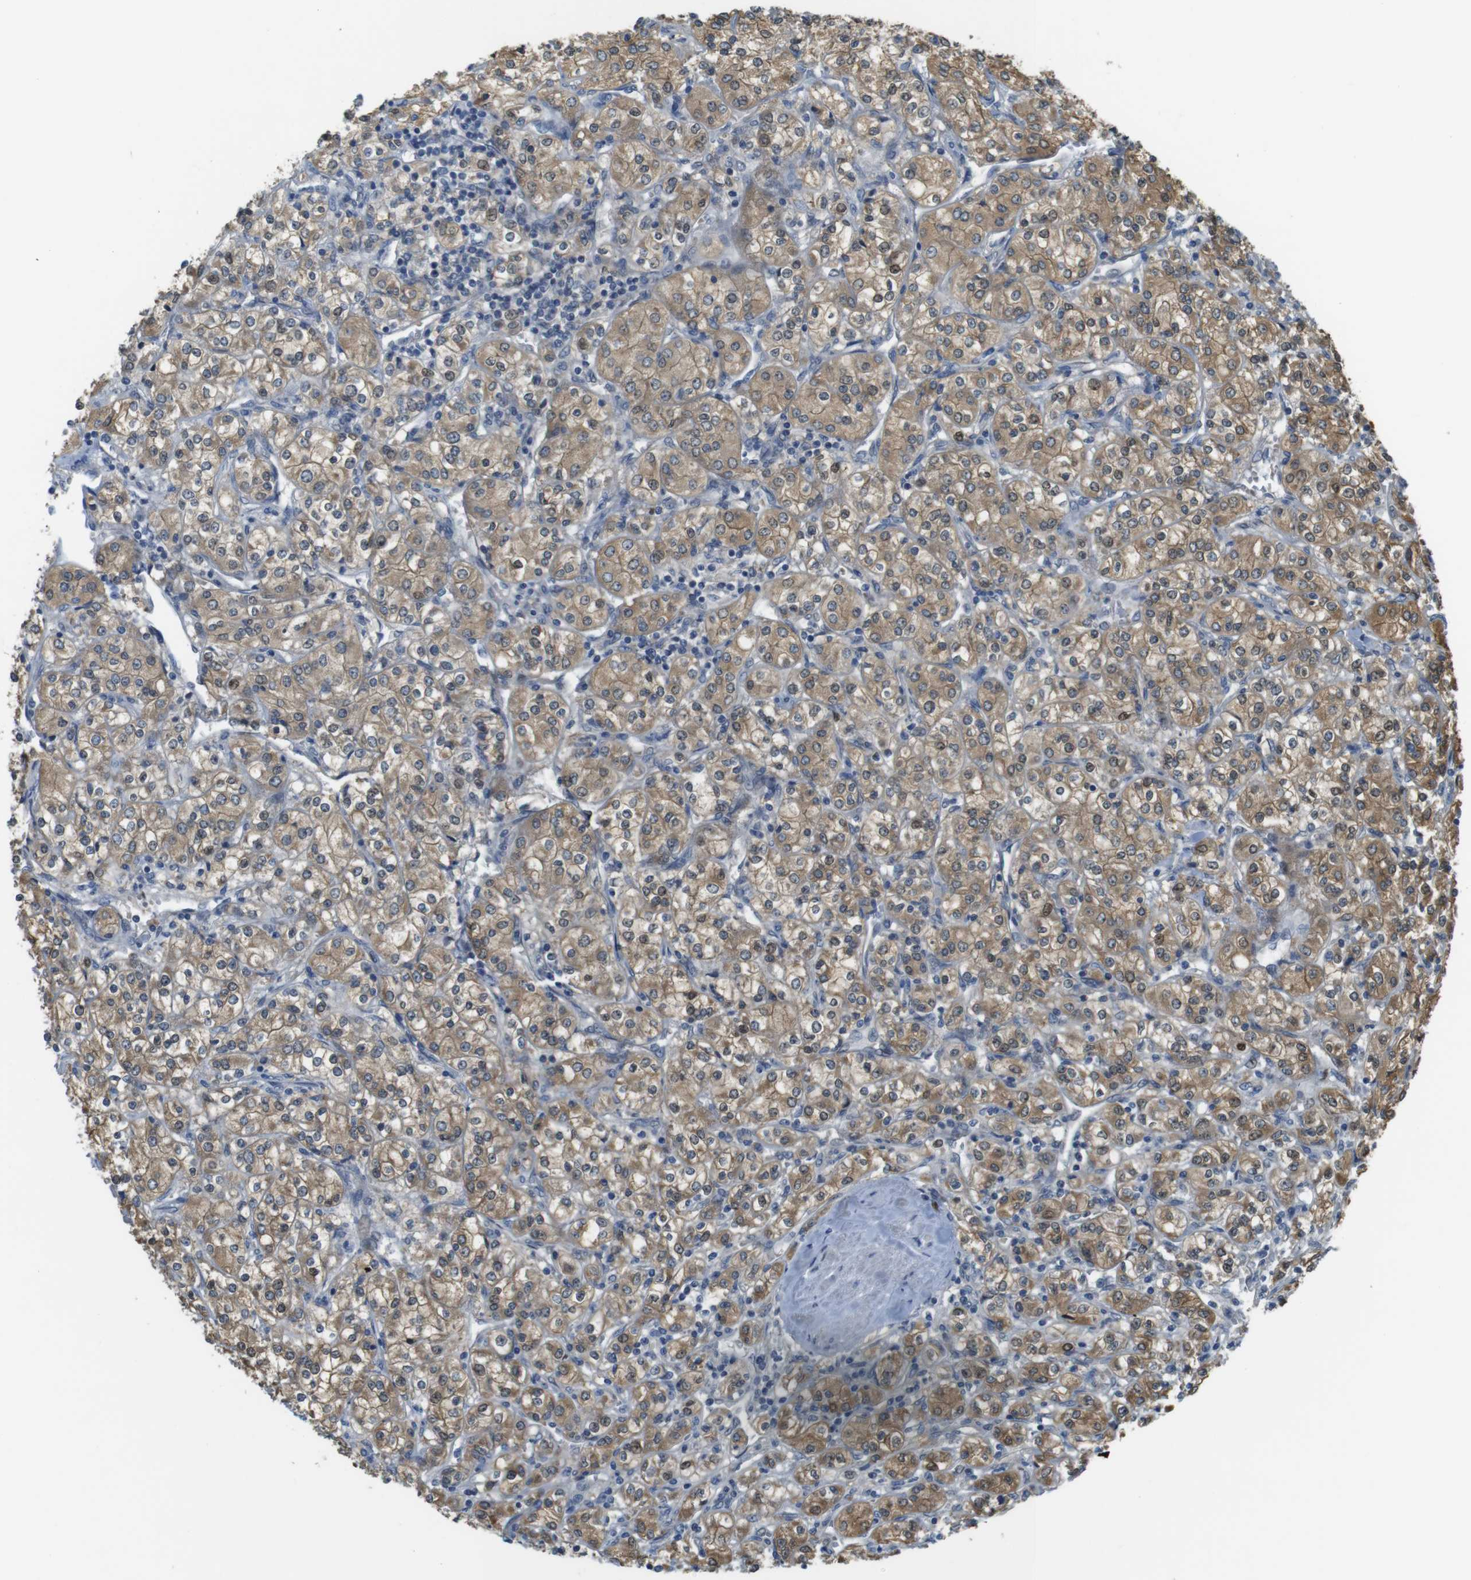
{"staining": {"intensity": "moderate", "quantity": ">75%", "location": "cytoplasmic/membranous,nuclear"}, "tissue": "renal cancer", "cell_type": "Tumor cells", "image_type": "cancer", "snomed": [{"axis": "morphology", "description": "Adenocarcinoma, NOS"}, {"axis": "topography", "description": "Kidney"}], "caption": "Immunohistochemical staining of adenocarcinoma (renal) shows medium levels of moderate cytoplasmic/membranous and nuclear protein expression in approximately >75% of tumor cells.", "gene": "ABHD15", "patient": {"sex": "male", "age": 77}}